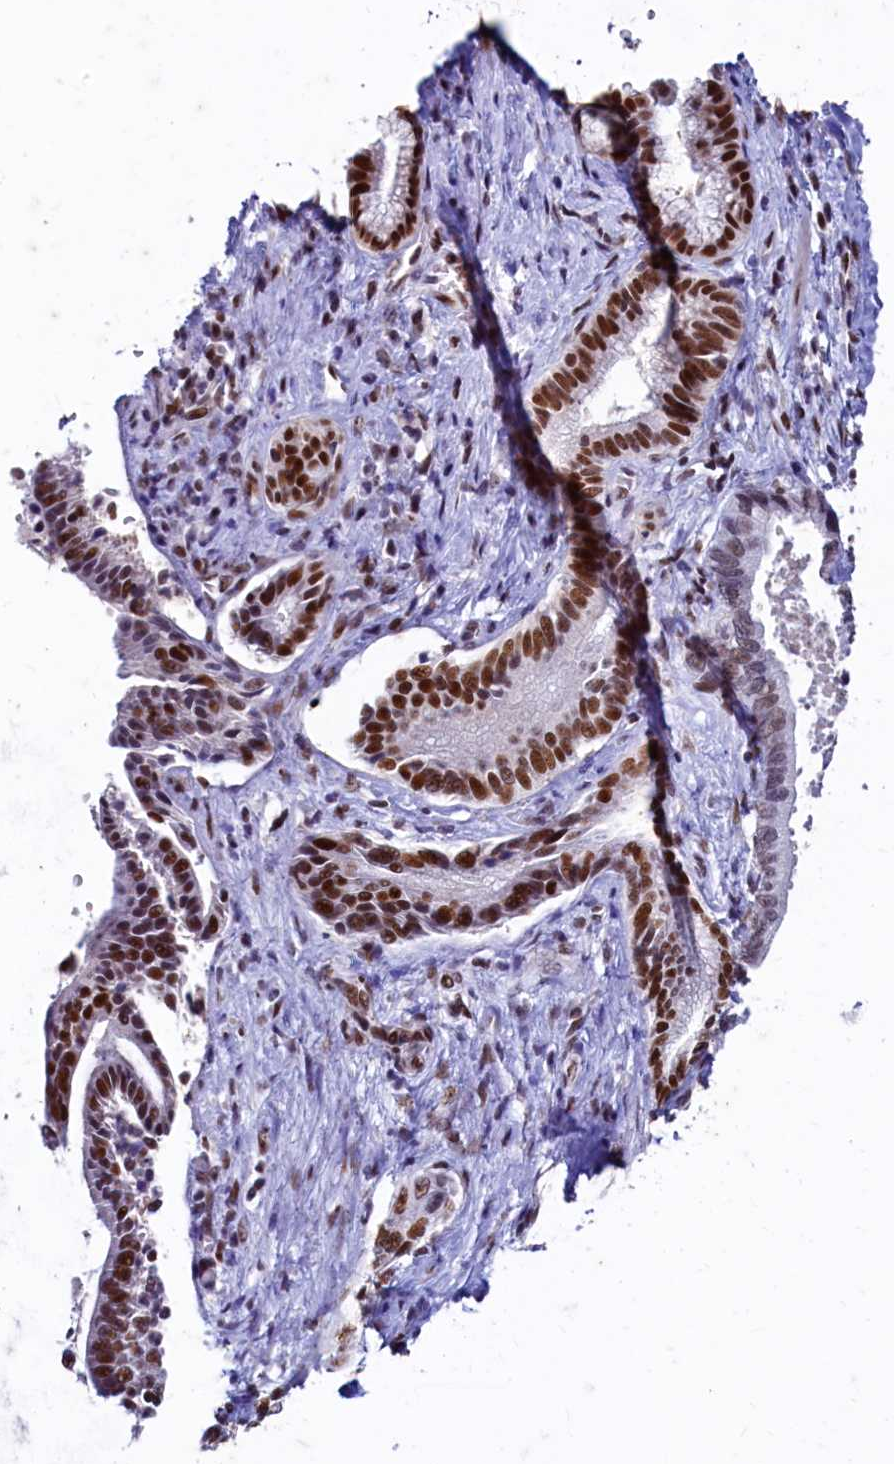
{"staining": {"intensity": "strong", "quantity": "25%-75%", "location": "nuclear"}, "tissue": "pancreatic cancer", "cell_type": "Tumor cells", "image_type": "cancer", "snomed": [{"axis": "morphology", "description": "Adenocarcinoma, NOS"}, {"axis": "topography", "description": "Pancreas"}], "caption": "Protein analysis of adenocarcinoma (pancreatic) tissue demonstrates strong nuclear staining in approximately 25%-75% of tumor cells.", "gene": "CPSF7", "patient": {"sex": "female", "age": 55}}